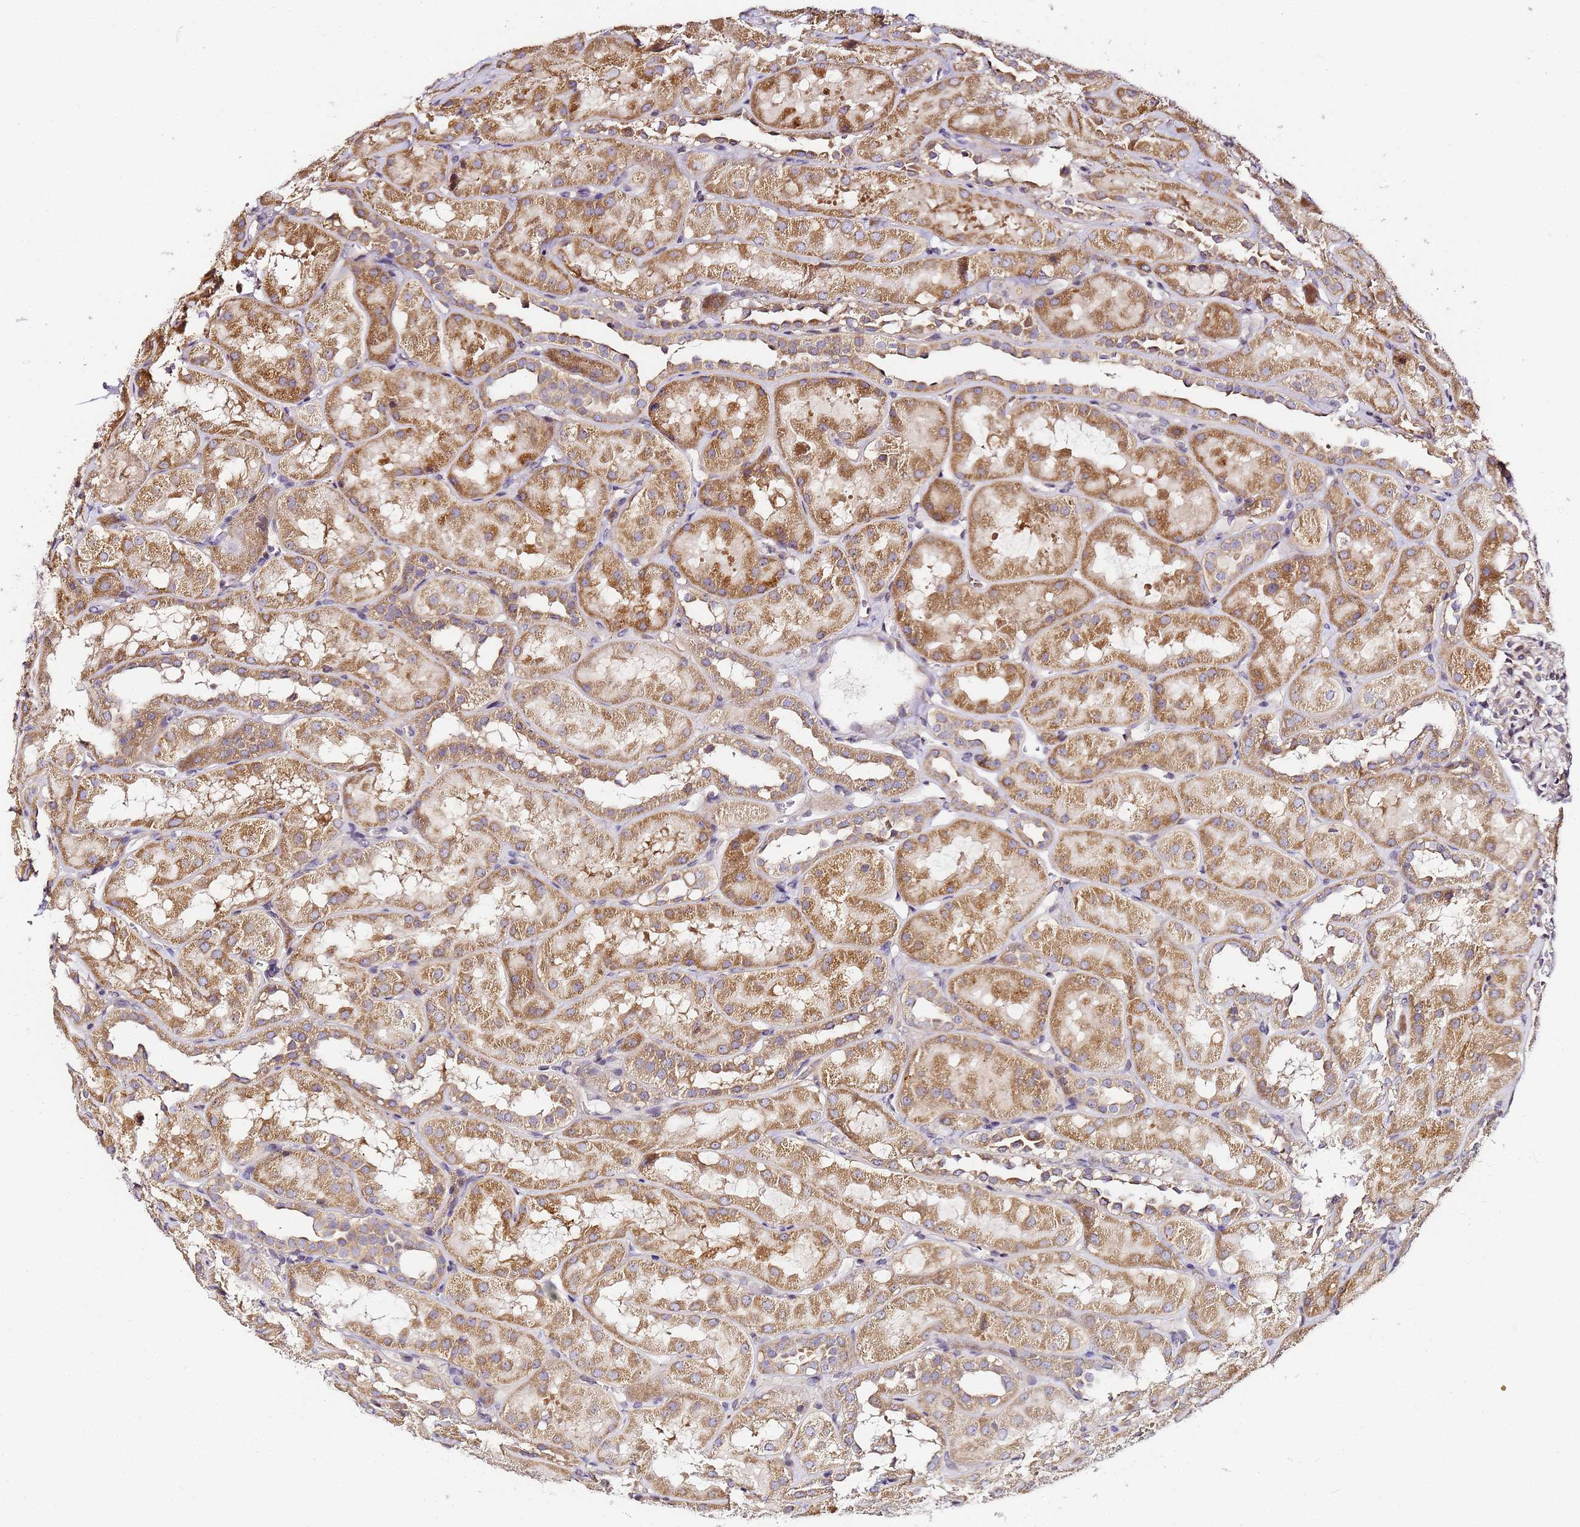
{"staining": {"intensity": "weak", "quantity": "<25%", "location": "cytoplasmic/membranous"}, "tissue": "kidney", "cell_type": "Cells in glomeruli", "image_type": "normal", "snomed": [{"axis": "morphology", "description": "Normal tissue, NOS"}, {"axis": "topography", "description": "Kidney"}, {"axis": "topography", "description": "Urinary bladder"}], "caption": "This is an IHC photomicrograph of unremarkable kidney. There is no positivity in cells in glomeruli.", "gene": "RPL13A", "patient": {"sex": "male", "age": 16}}